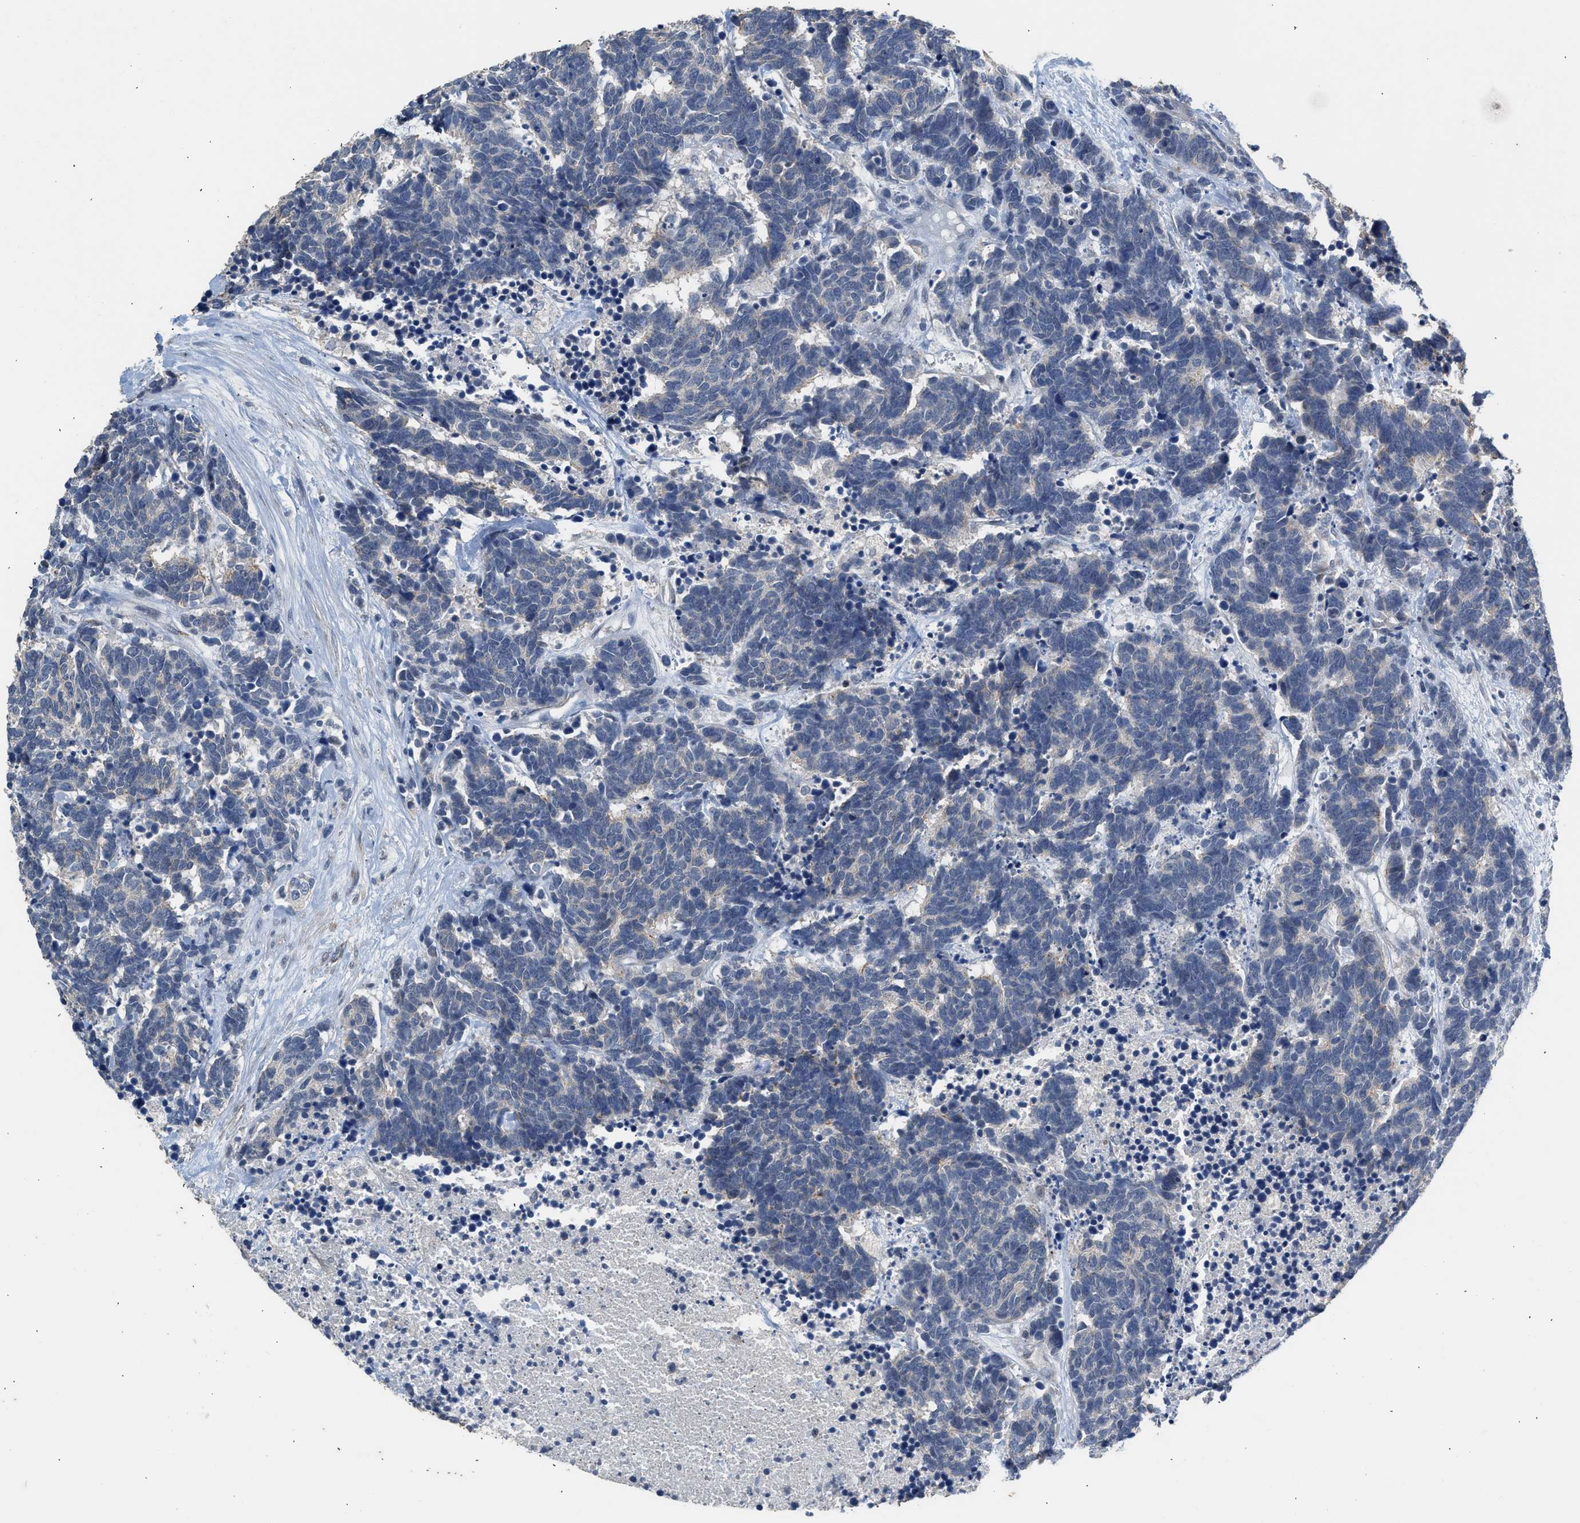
{"staining": {"intensity": "negative", "quantity": "none", "location": "none"}, "tissue": "carcinoid", "cell_type": "Tumor cells", "image_type": "cancer", "snomed": [{"axis": "morphology", "description": "Carcinoma, NOS"}, {"axis": "morphology", "description": "Carcinoid, malignant, NOS"}, {"axis": "topography", "description": "Urinary bladder"}], "caption": "The immunohistochemistry (IHC) photomicrograph has no significant expression in tumor cells of carcinoma tissue. (IHC, brightfield microscopy, high magnification).", "gene": "CSF3R", "patient": {"sex": "male", "age": 57}}